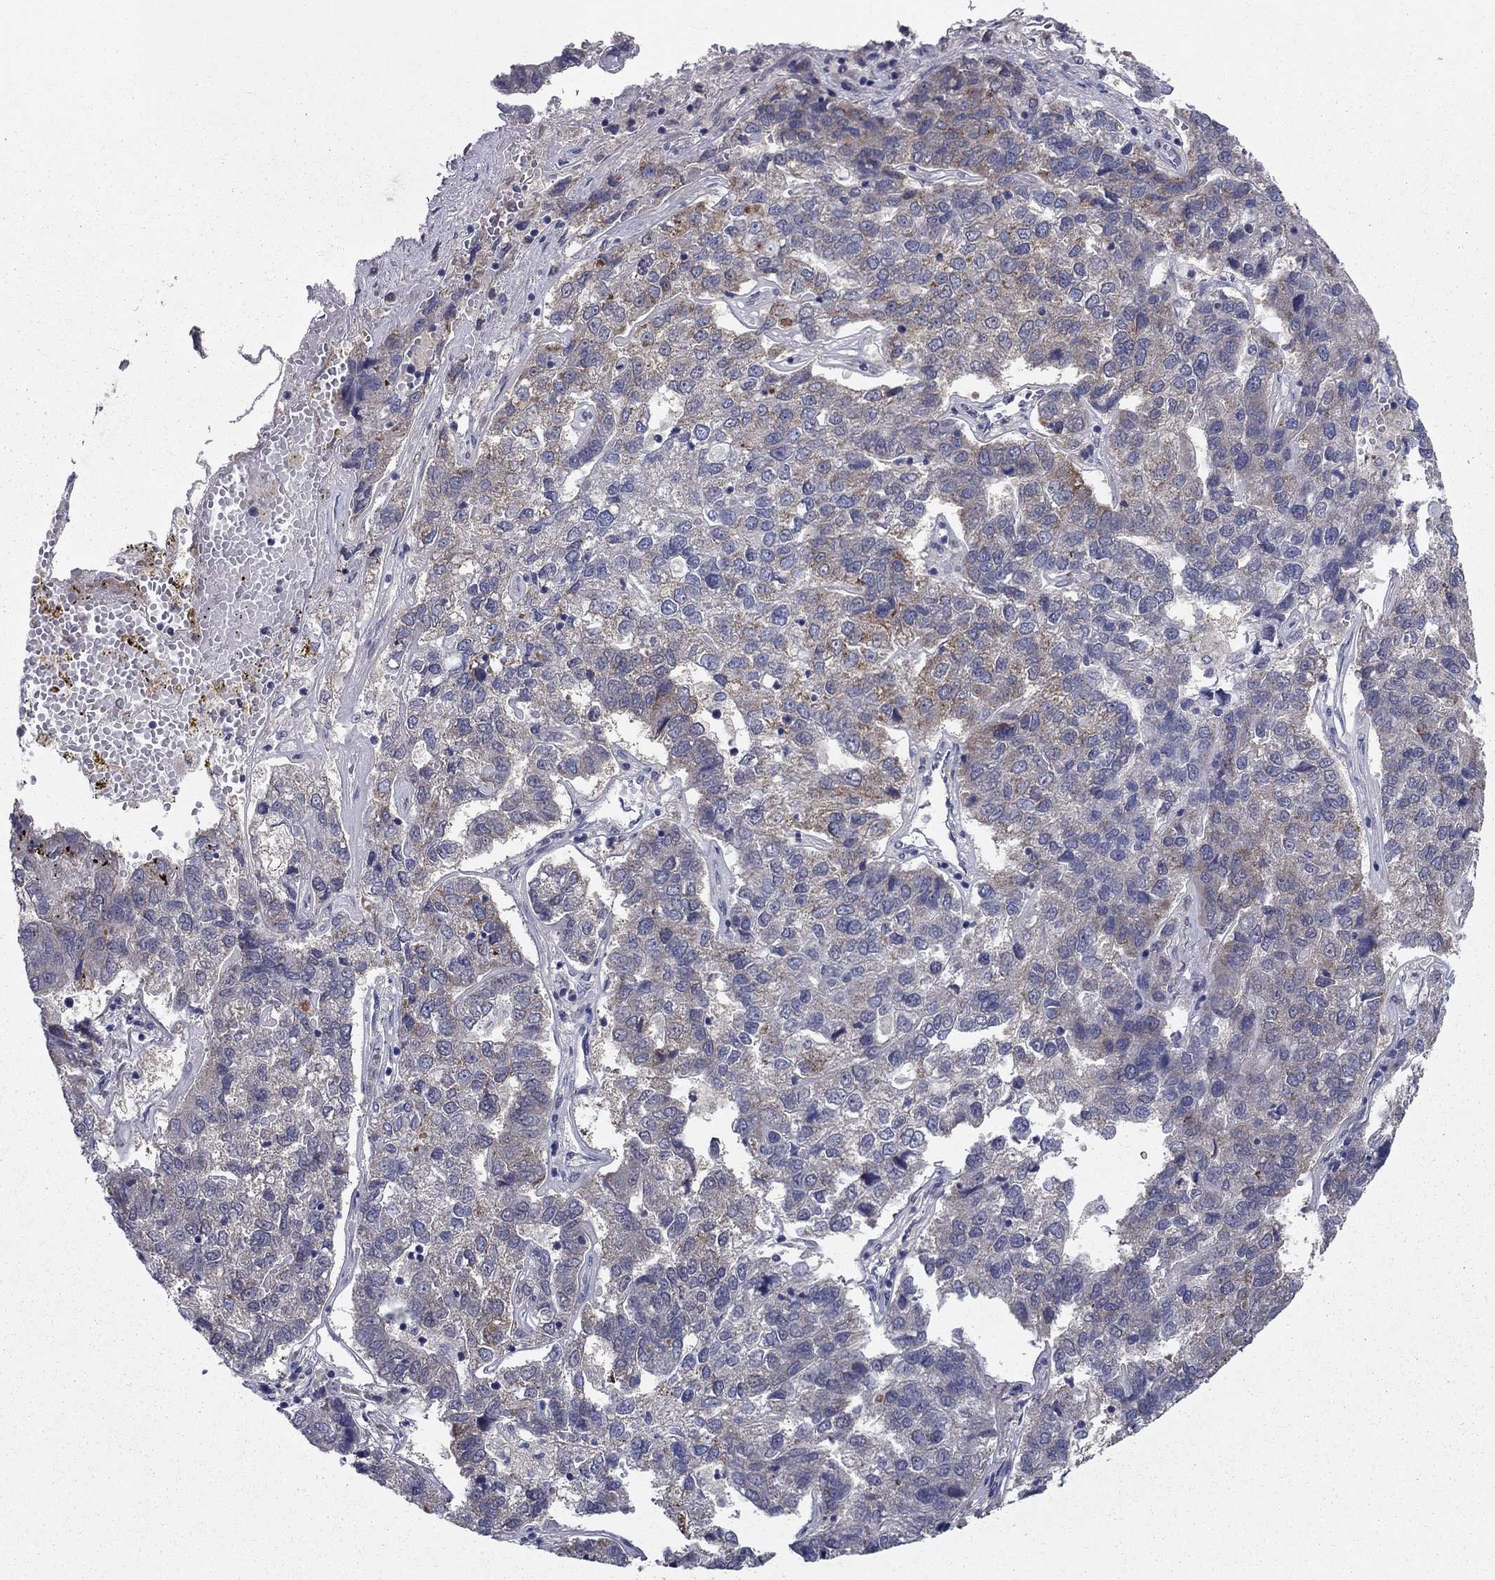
{"staining": {"intensity": "moderate", "quantity": "<25%", "location": "cytoplasmic/membranous"}, "tissue": "pancreatic cancer", "cell_type": "Tumor cells", "image_type": "cancer", "snomed": [{"axis": "morphology", "description": "Adenocarcinoma, NOS"}, {"axis": "topography", "description": "Pancreas"}], "caption": "There is low levels of moderate cytoplasmic/membranous positivity in tumor cells of adenocarcinoma (pancreatic), as demonstrated by immunohistochemical staining (brown color).", "gene": "LACTB2", "patient": {"sex": "female", "age": 61}}